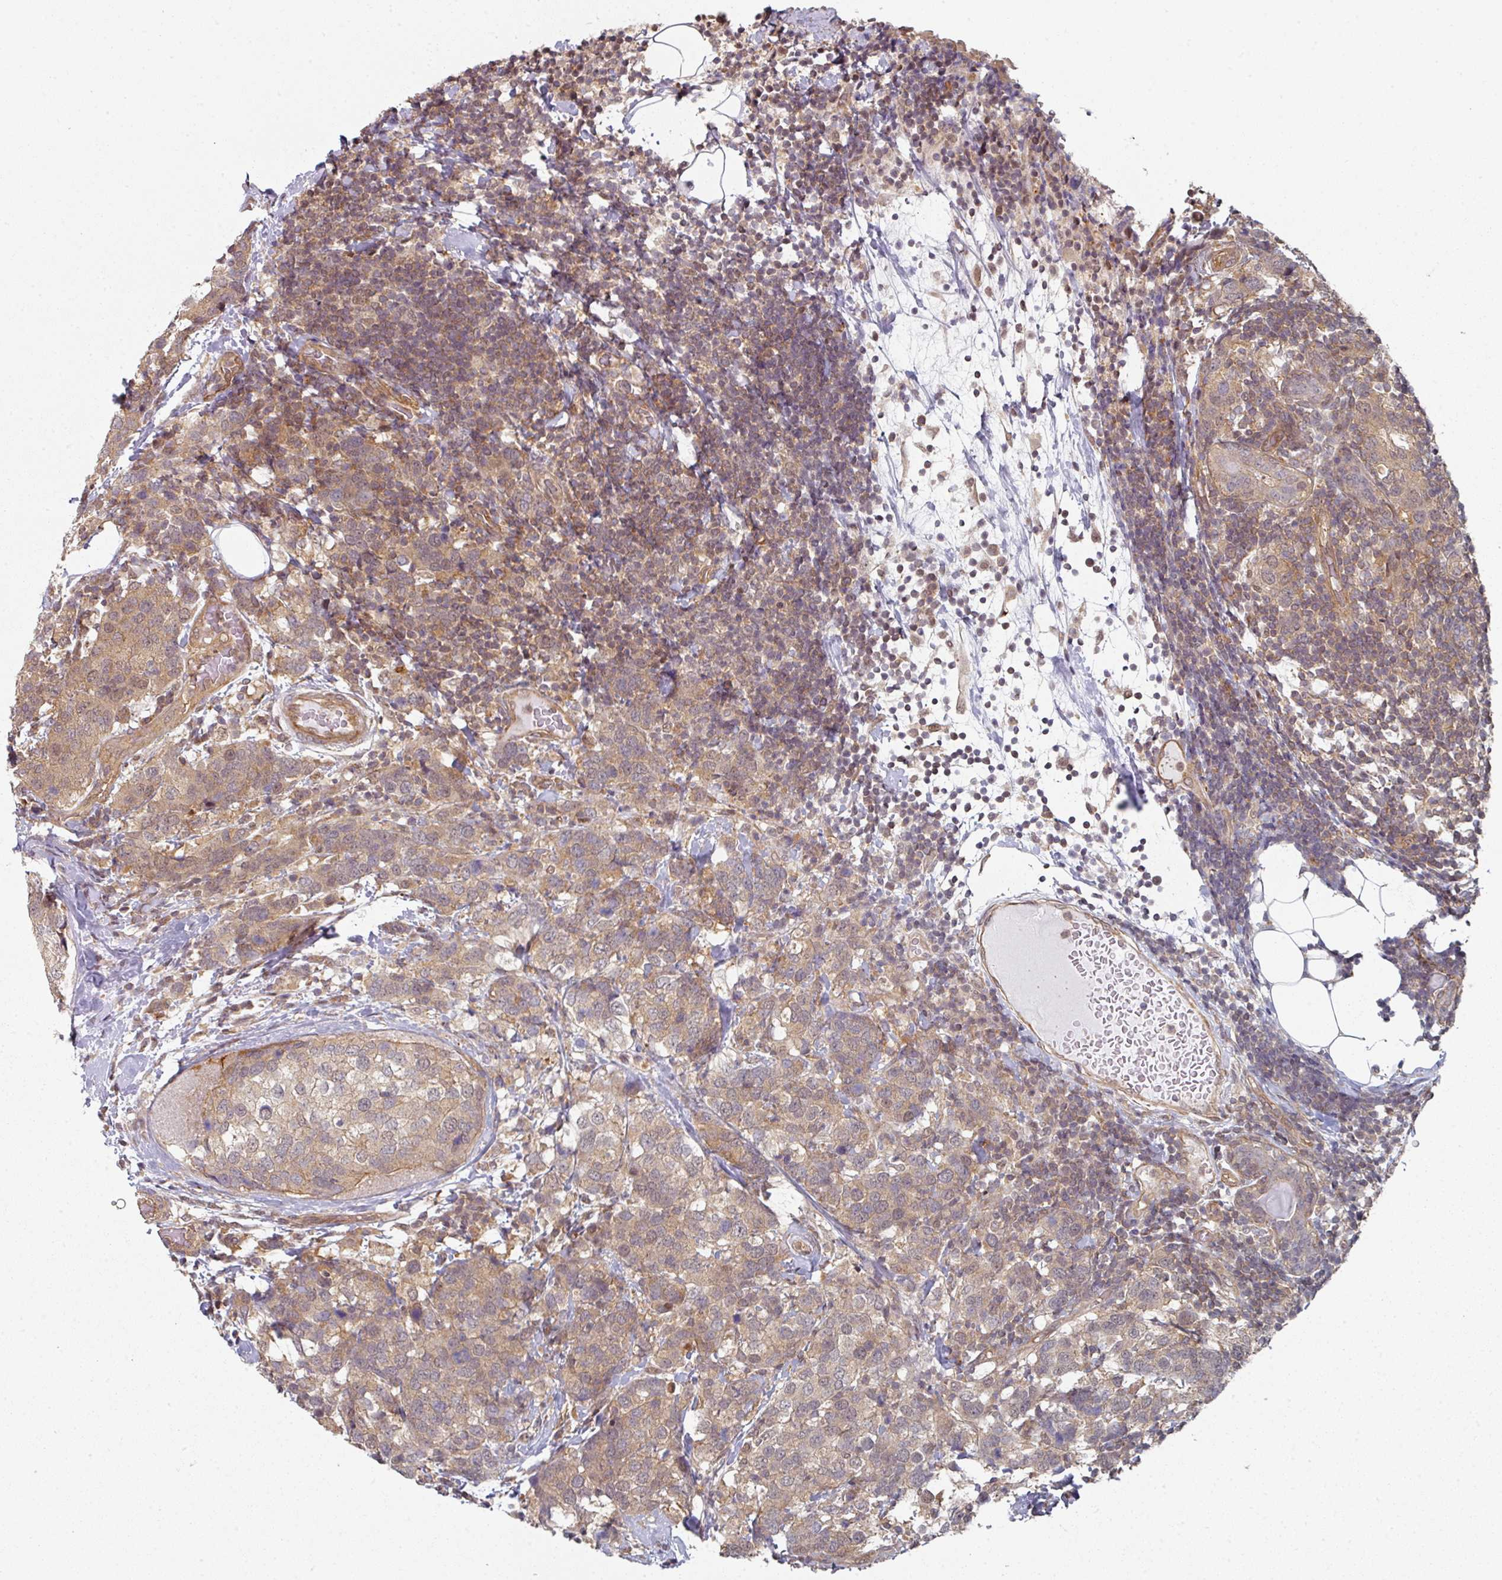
{"staining": {"intensity": "weak", "quantity": ">75%", "location": "cytoplasmic/membranous"}, "tissue": "breast cancer", "cell_type": "Tumor cells", "image_type": "cancer", "snomed": [{"axis": "morphology", "description": "Lobular carcinoma"}, {"axis": "topography", "description": "Breast"}], "caption": "IHC of breast cancer (lobular carcinoma) displays low levels of weak cytoplasmic/membranous positivity in approximately >75% of tumor cells.", "gene": "PSME3IP1", "patient": {"sex": "female", "age": 59}}